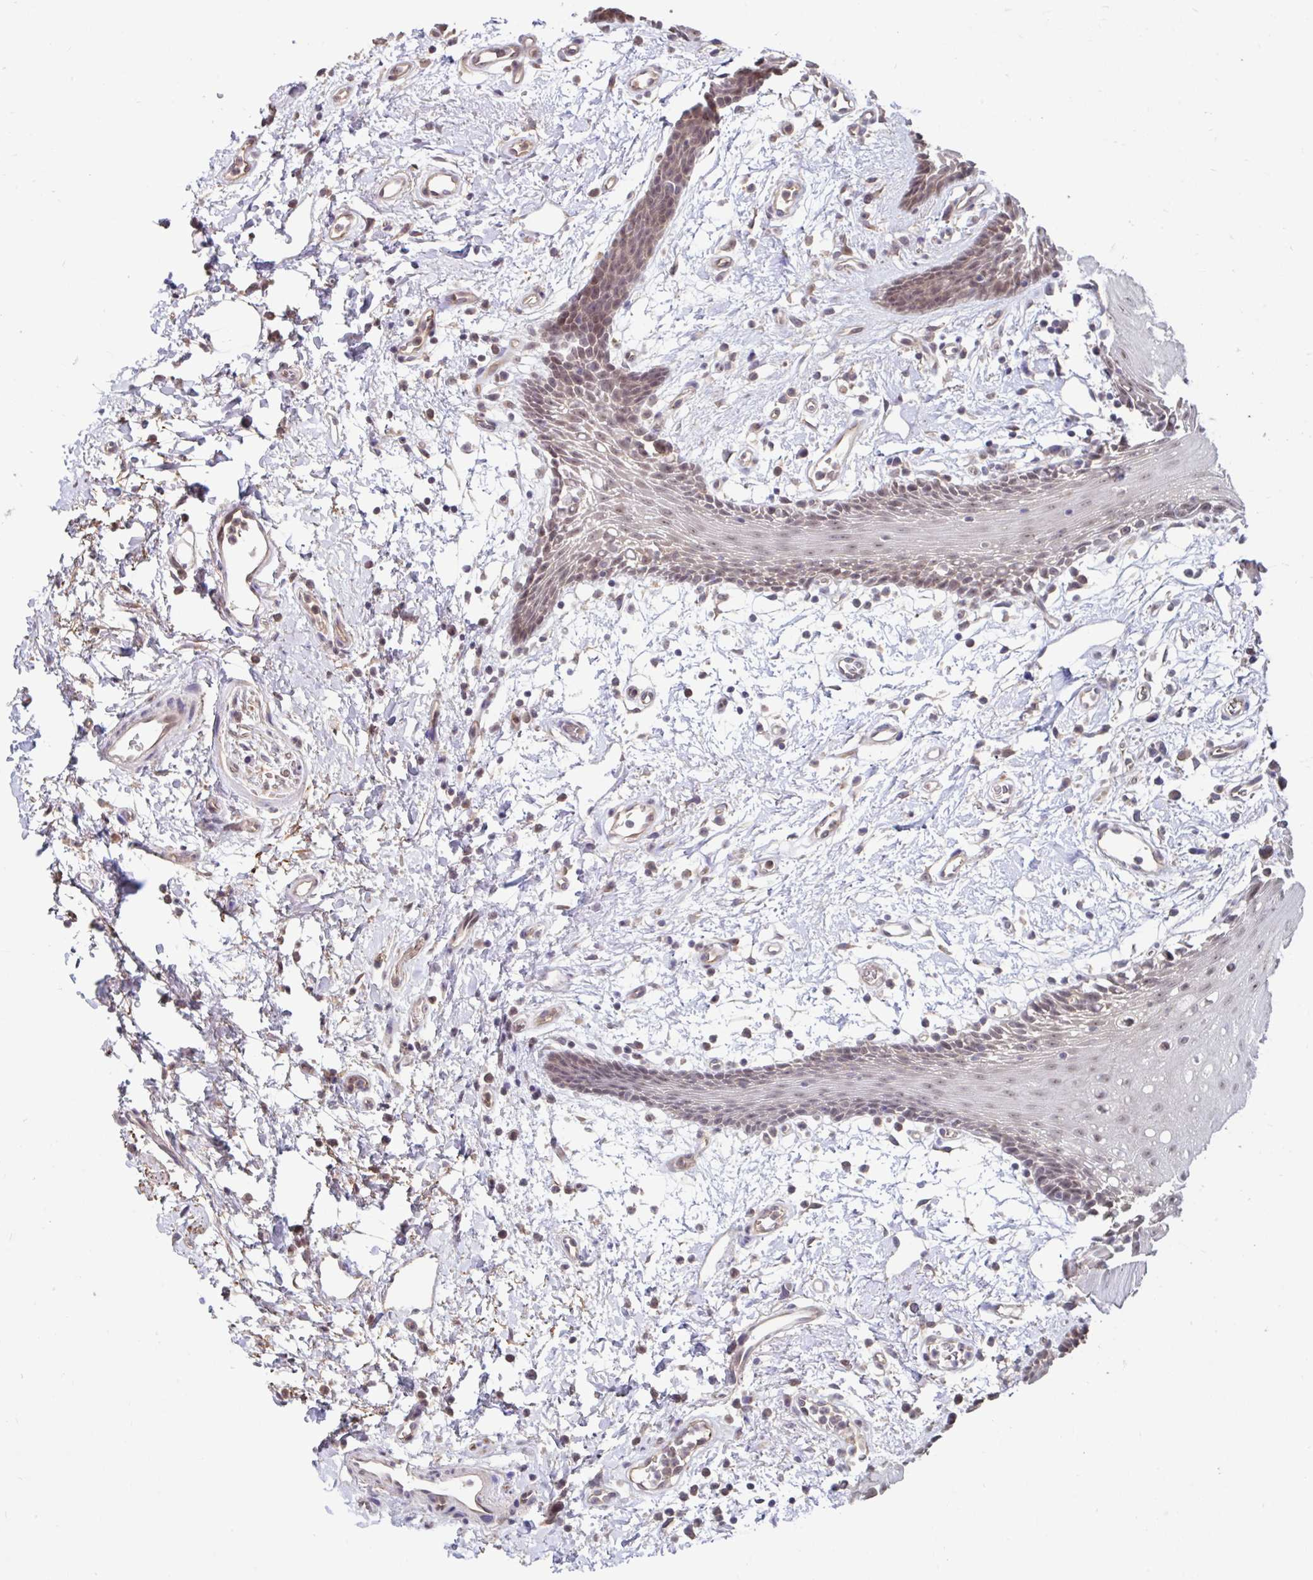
{"staining": {"intensity": "weak", "quantity": "25%-75%", "location": "cytoplasmic/membranous,nuclear"}, "tissue": "oral mucosa", "cell_type": "Squamous epithelial cells", "image_type": "normal", "snomed": [{"axis": "morphology", "description": "Normal tissue, NOS"}, {"axis": "topography", "description": "Oral tissue"}], "caption": "This image shows normal oral mucosa stained with immunohistochemistry (IHC) to label a protein in brown. The cytoplasmic/membranous,nuclear of squamous epithelial cells show weak positivity for the protein. Nuclei are counter-stained blue.", "gene": "STYXL1", "patient": {"sex": "female", "age": 59}}